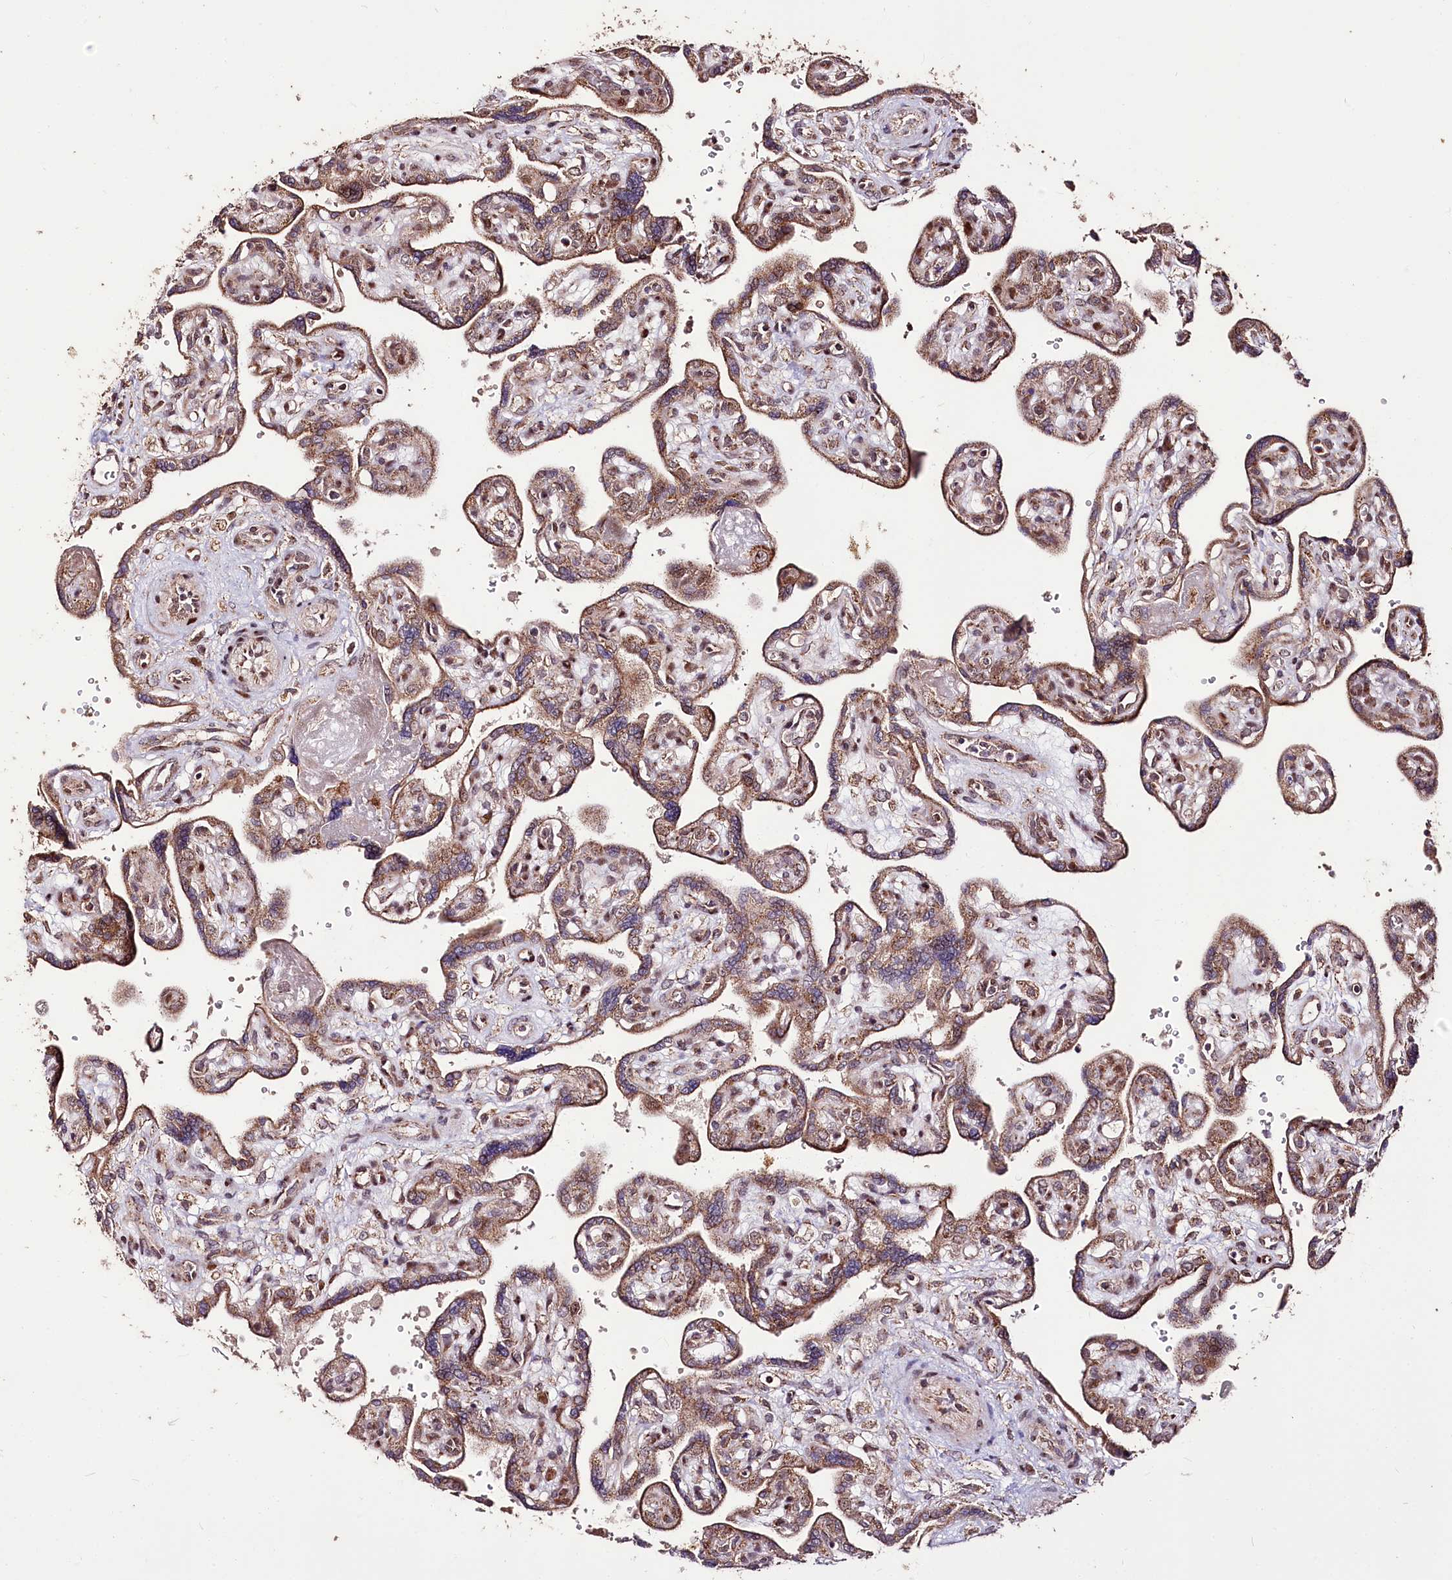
{"staining": {"intensity": "strong", "quantity": "25%-75%", "location": "cytoplasmic/membranous"}, "tissue": "placenta", "cell_type": "Trophoblastic cells", "image_type": "normal", "snomed": [{"axis": "morphology", "description": "Normal tissue, NOS"}, {"axis": "topography", "description": "Placenta"}], "caption": "A brown stain highlights strong cytoplasmic/membranous expression of a protein in trophoblastic cells of benign placenta. (IHC, brightfield microscopy, high magnification).", "gene": "CARD19", "patient": {"sex": "female", "age": 39}}